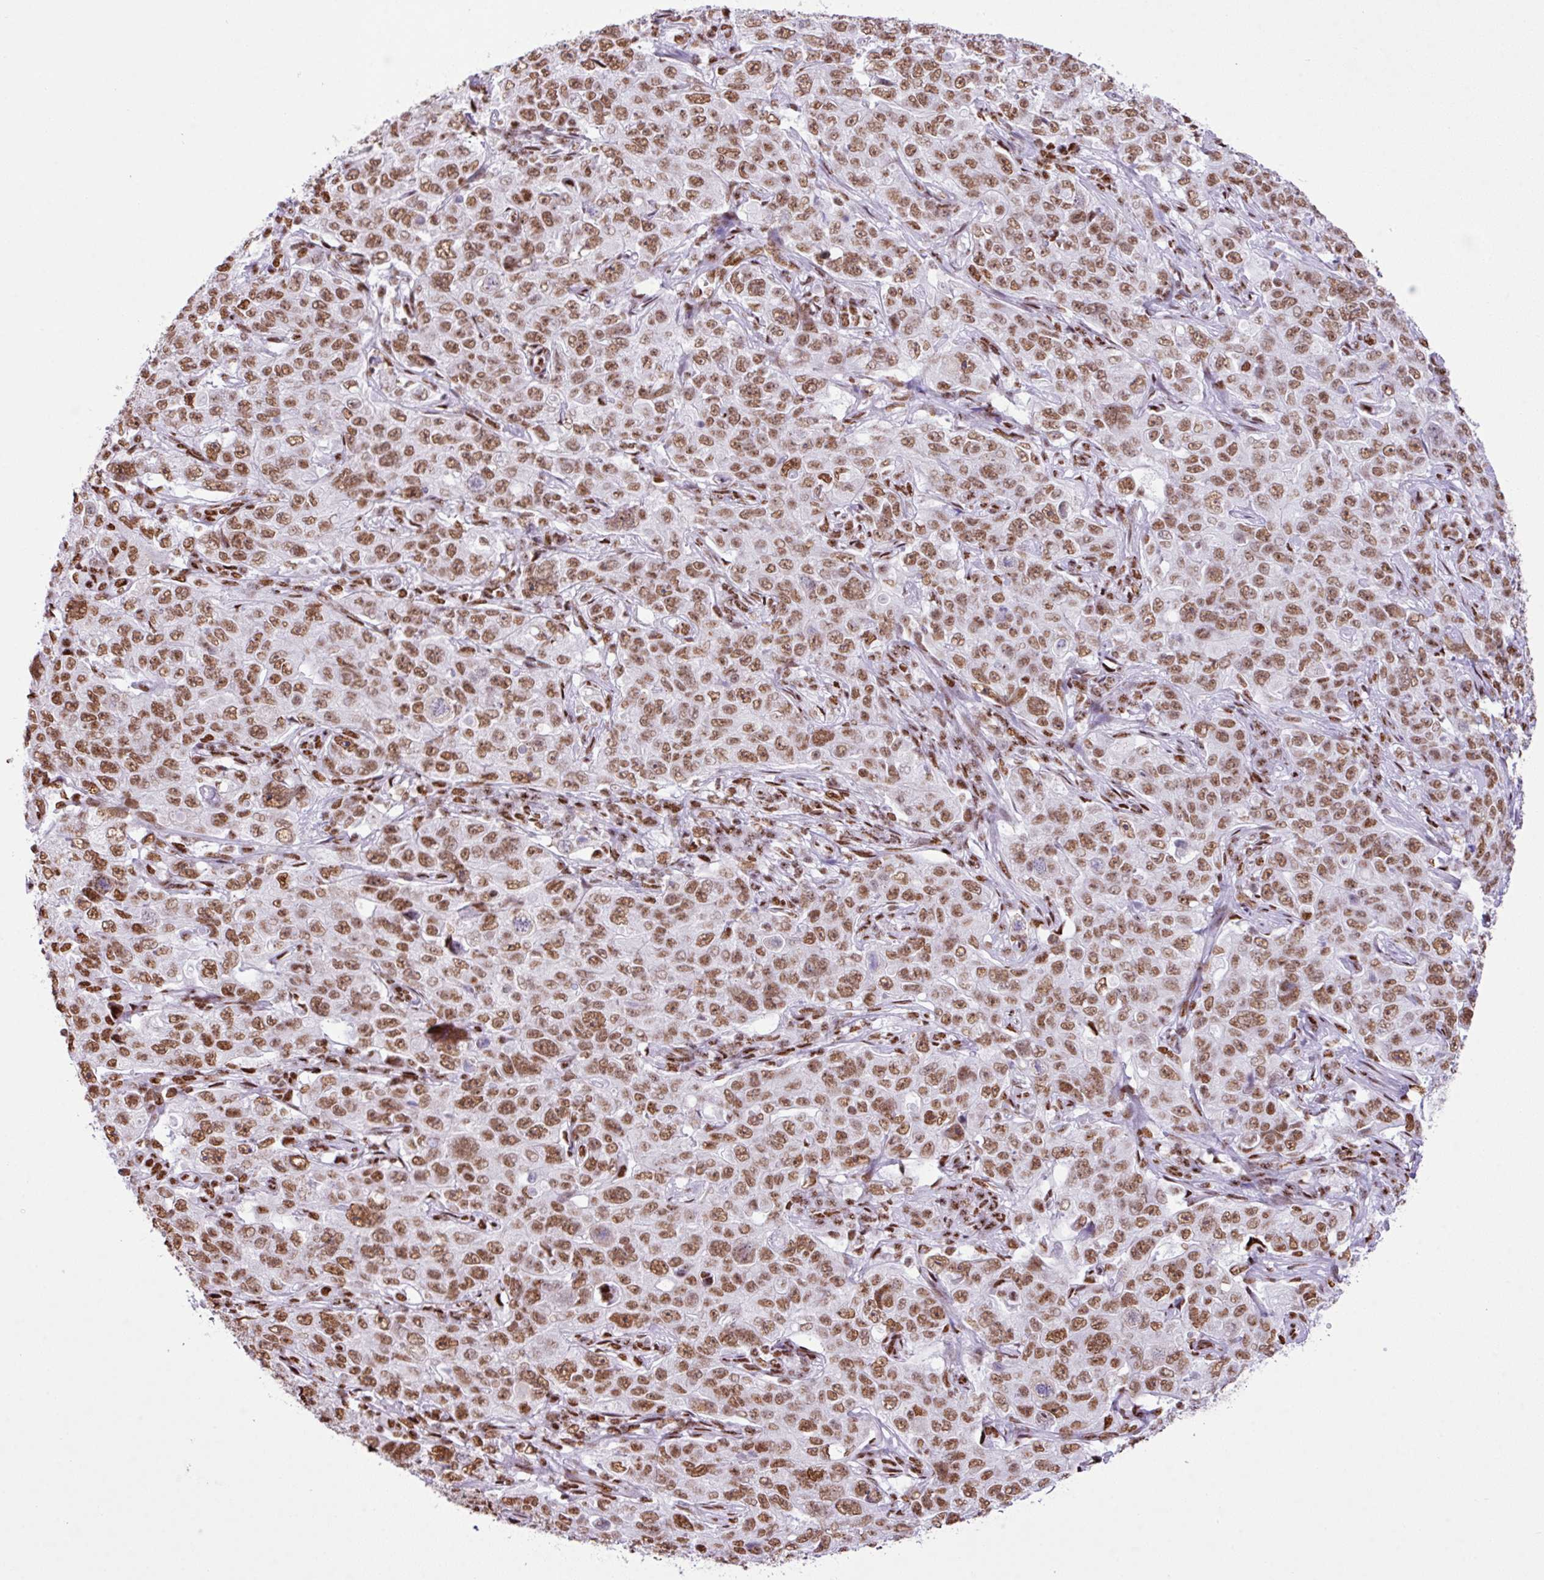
{"staining": {"intensity": "moderate", "quantity": ">75%", "location": "nuclear"}, "tissue": "pancreatic cancer", "cell_type": "Tumor cells", "image_type": "cancer", "snomed": [{"axis": "morphology", "description": "Adenocarcinoma, NOS"}, {"axis": "topography", "description": "Pancreas"}], "caption": "Tumor cells show medium levels of moderate nuclear expression in approximately >75% of cells in pancreatic cancer (adenocarcinoma). (brown staining indicates protein expression, while blue staining denotes nuclei).", "gene": "RARG", "patient": {"sex": "male", "age": 68}}